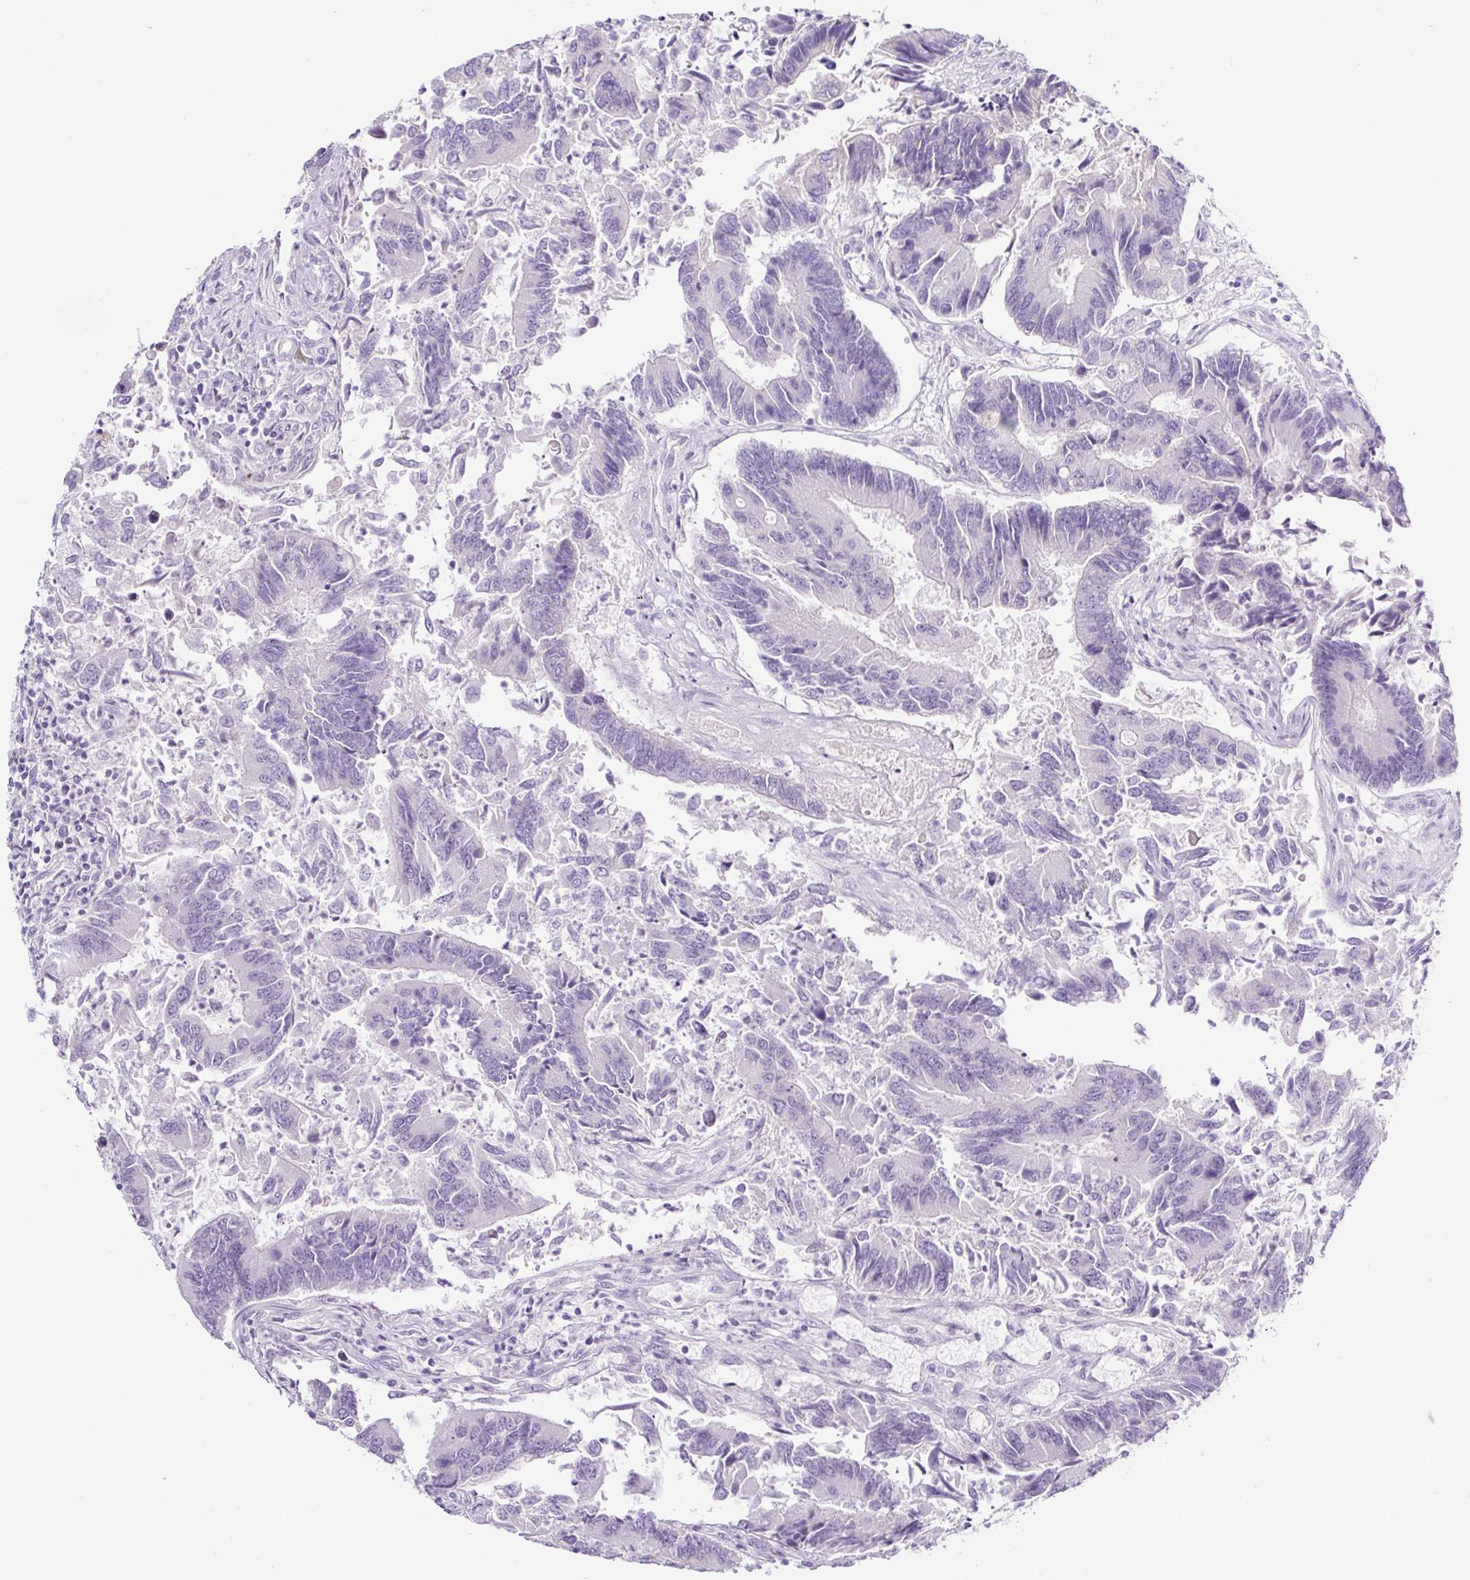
{"staining": {"intensity": "negative", "quantity": "none", "location": "none"}, "tissue": "colorectal cancer", "cell_type": "Tumor cells", "image_type": "cancer", "snomed": [{"axis": "morphology", "description": "Adenocarcinoma, NOS"}, {"axis": "topography", "description": "Colon"}], "caption": "A micrograph of colorectal cancer (adenocarcinoma) stained for a protein exhibits no brown staining in tumor cells.", "gene": "RNF212B", "patient": {"sex": "female", "age": 67}}